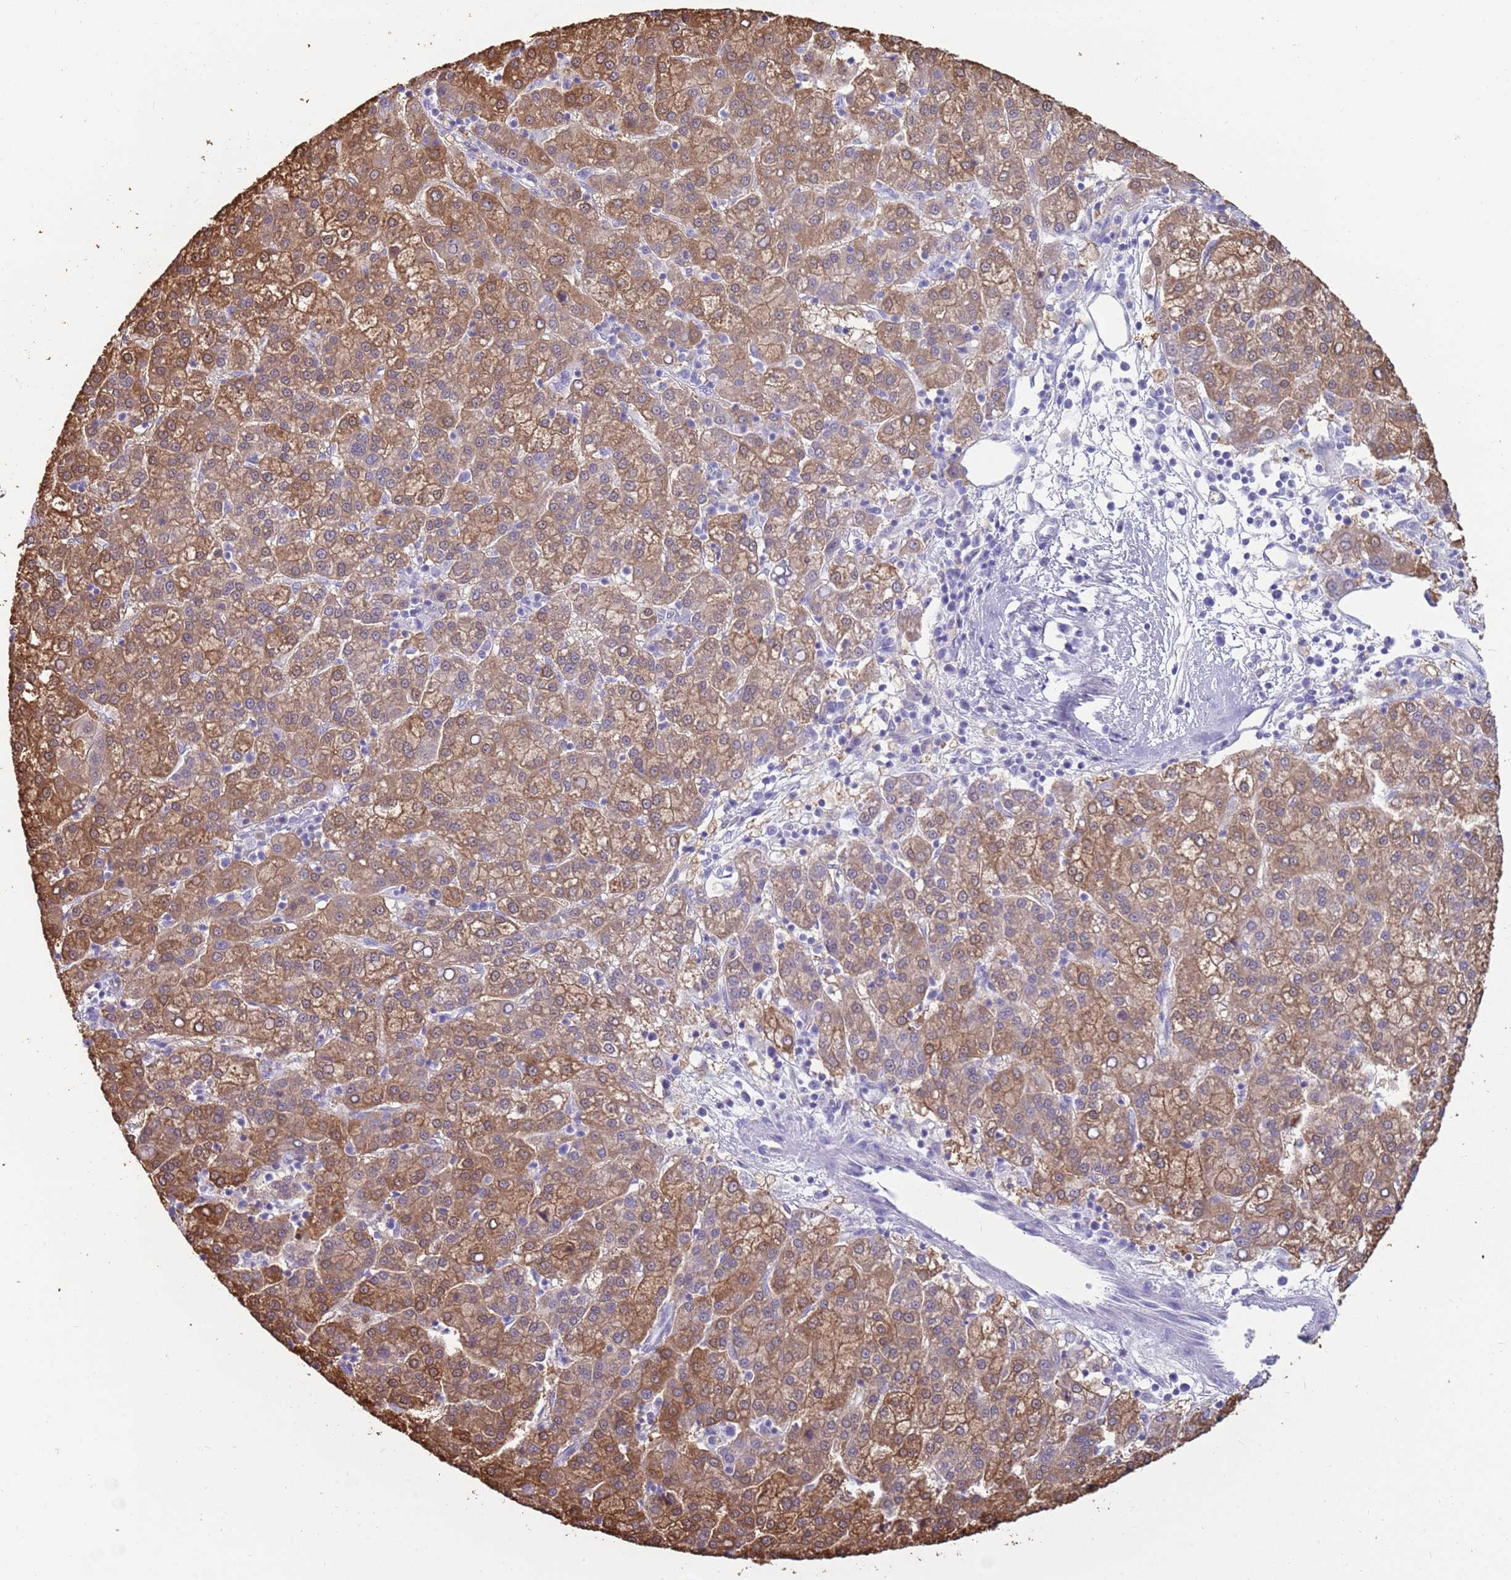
{"staining": {"intensity": "moderate", "quantity": ">75%", "location": "cytoplasmic/membranous"}, "tissue": "liver cancer", "cell_type": "Tumor cells", "image_type": "cancer", "snomed": [{"axis": "morphology", "description": "Carcinoma, Hepatocellular, NOS"}, {"axis": "topography", "description": "Liver"}], "caption": "The image reveals immunohistochemical staining of liver hepatocellular carcinoma. There is moderate cytoplasmic/membranous staining is seen in about >75% of tumor cells.", "gene": "NBPF3", "patient": {"sex": "female", "age": 58}}